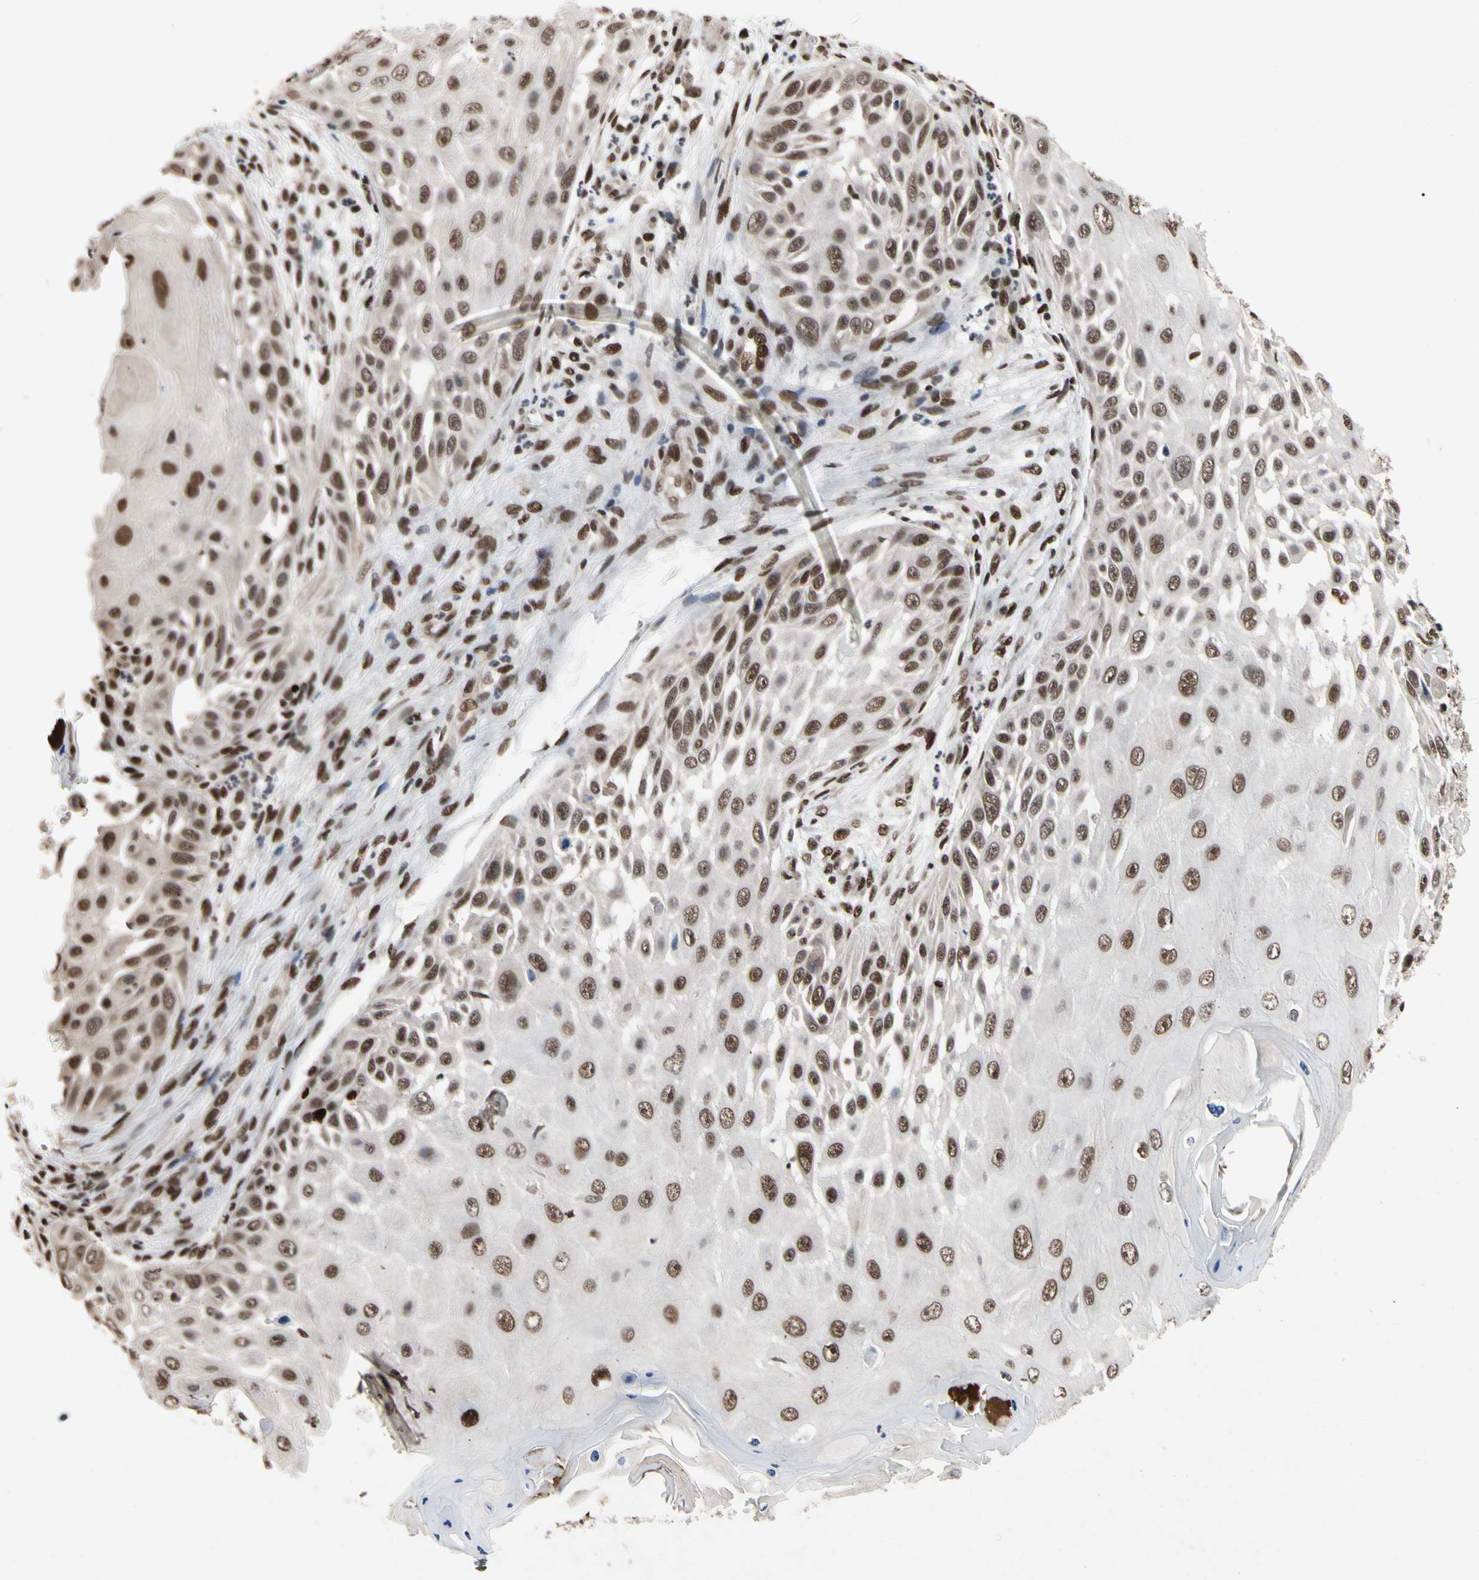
{"staining": {"intensity": "moderate", "quantity": ">75%", "location": "nuclear"}, "tissue": "skin cancer", "cell_type": "Tumor cells", "image_type": "cancer", "snomed": [{"axis": "morphology", "description": "Squamous cell carcinoma, NOS"}, {"axis": "topography", "description": "Skin"}], "caption": "The immunohistochemical stain highlights moderate nuclear expression in tumor cells of skin cancer (squamous cell carcinoma) tissue.", "gene": "FAM98B", "patient": {"sex": "female", "age": 44}}